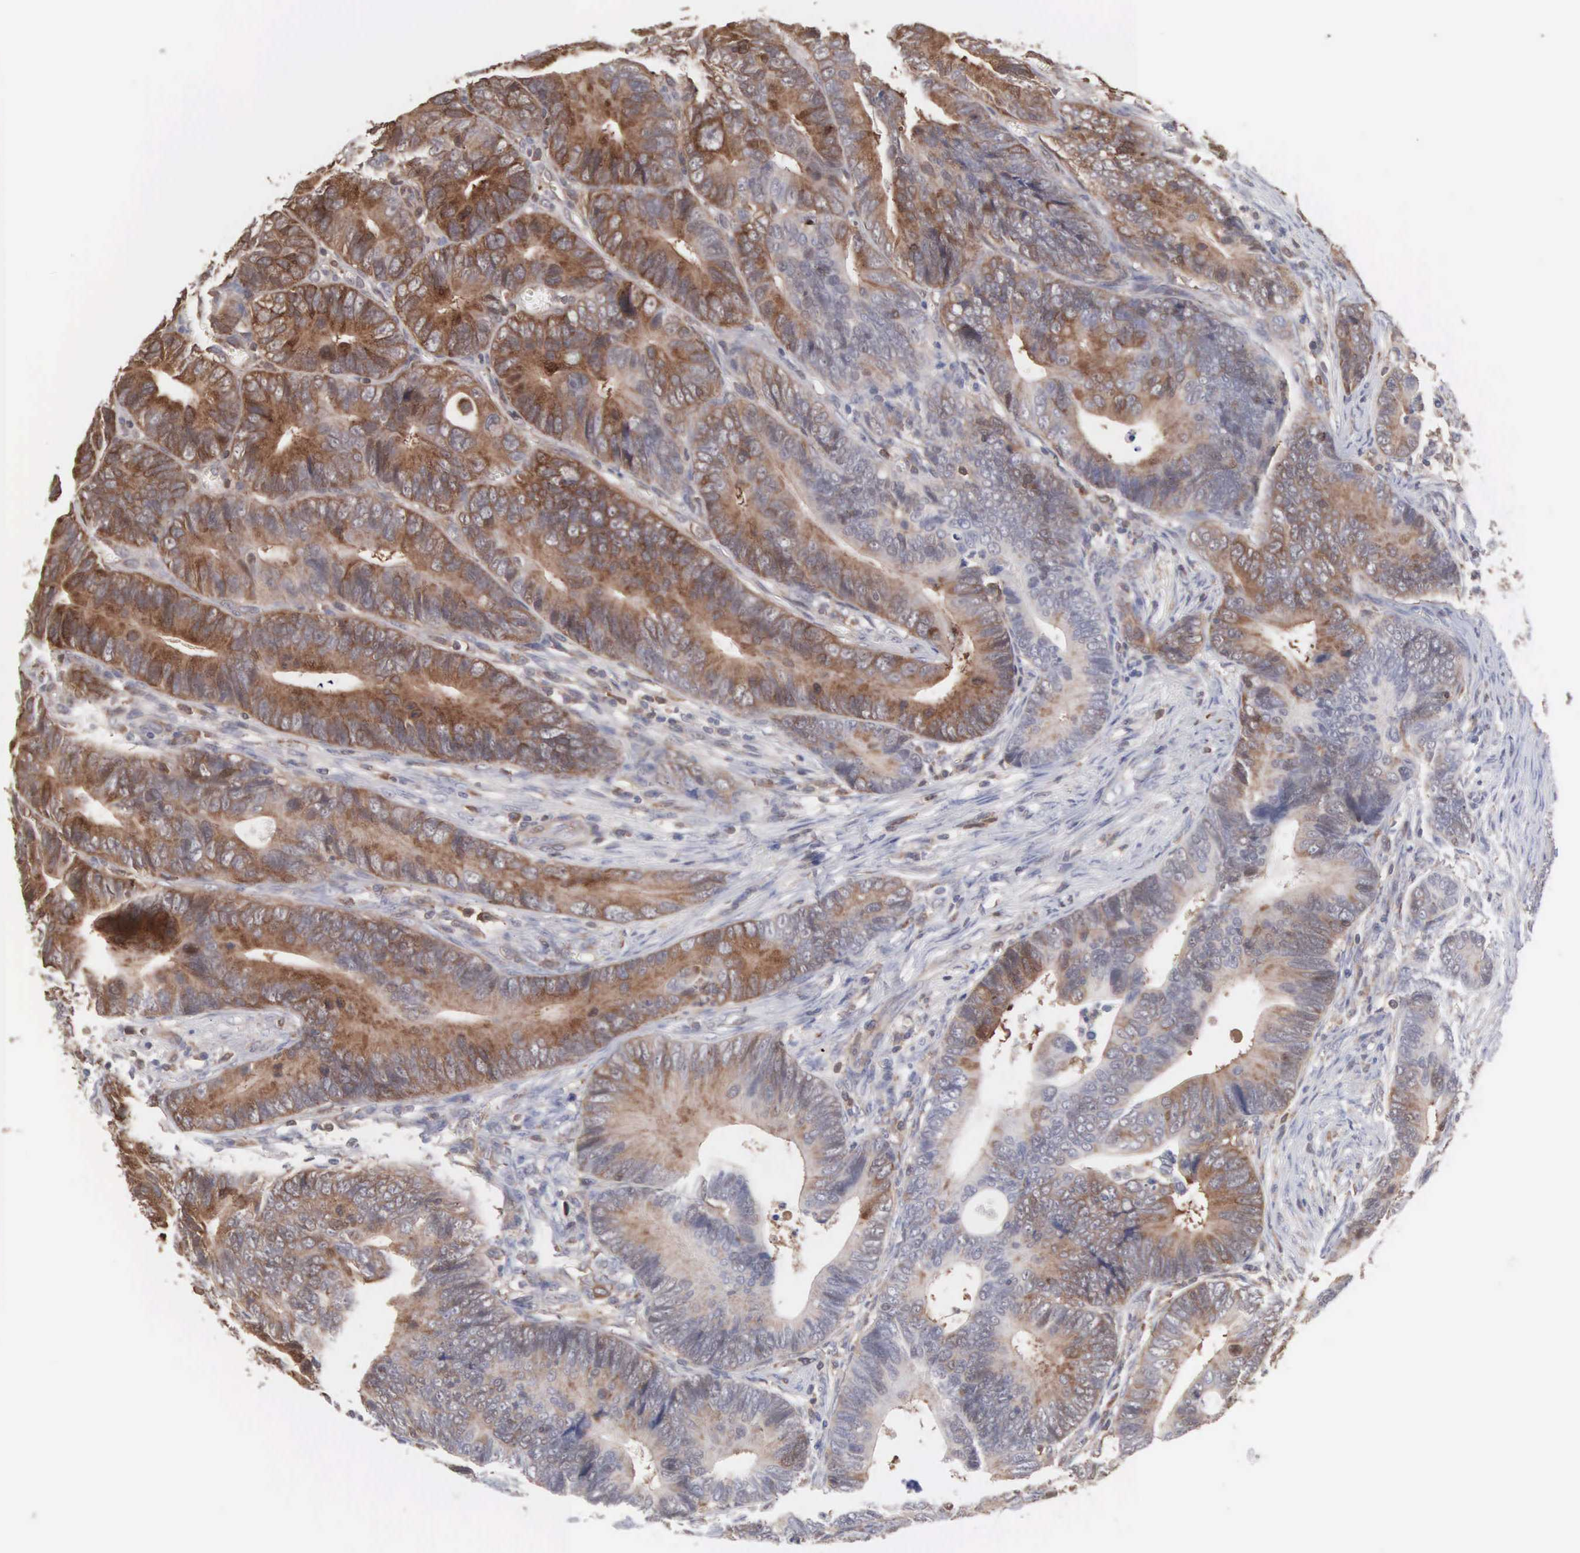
{"staining": {"intensity": "moderate", "quantity": ">75%", "location": "cytoplasmic/membranous"}, "tissue": "colorectal cancer", "cell_type": "Tumor cells", "image_type": "cancer", "snomed": [{"axis": "morphology", "description": "Adenocarcinoma, NOS"}, {"axis": "topography", "description": "Colon"}], "caption": "Adenocarcinoma (colorectal) stained with a protein marker demonstrates moderate staining in tumor cells.", "gene": "MTHFD1", "patient": {"sex": "female", "age": 78}}